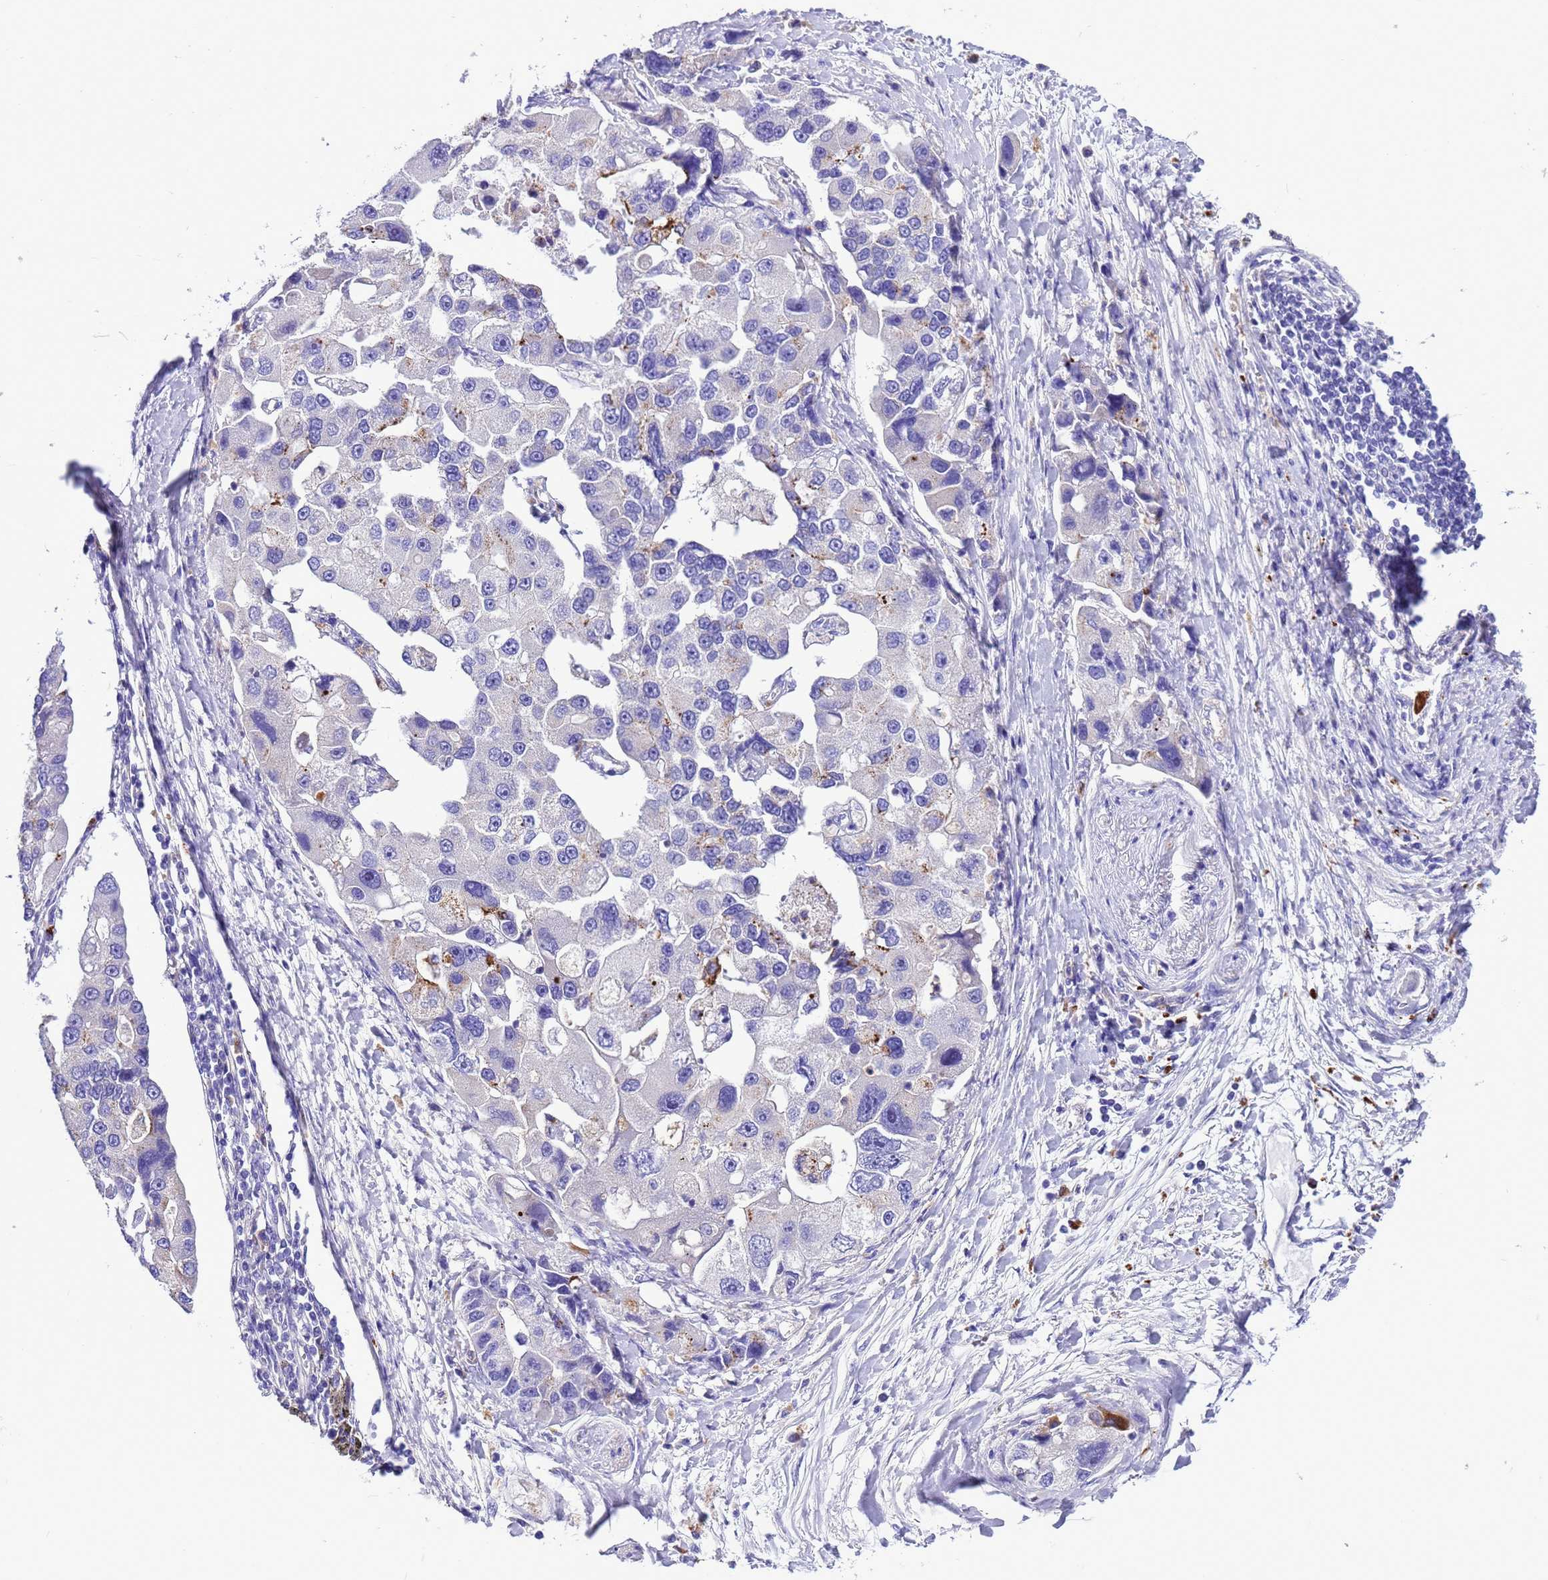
{"staining": {"intensity": "negative", "quantity": "none", "location": "none"}, "tissue": "lung cancer", "cell_type": "Tumor cells", "image_type": "cancer", "snomed": [{"axis": "morphology", "description": "Adenocarcinoma, NOS"}, {"axis": "topography", "description": "Lung"}], "caption": "Tumor cells are negative for protein expression in human lung adenocarcinoma.", "gene": "KICS2", "patient": {"sex": "female", "age": 54}}